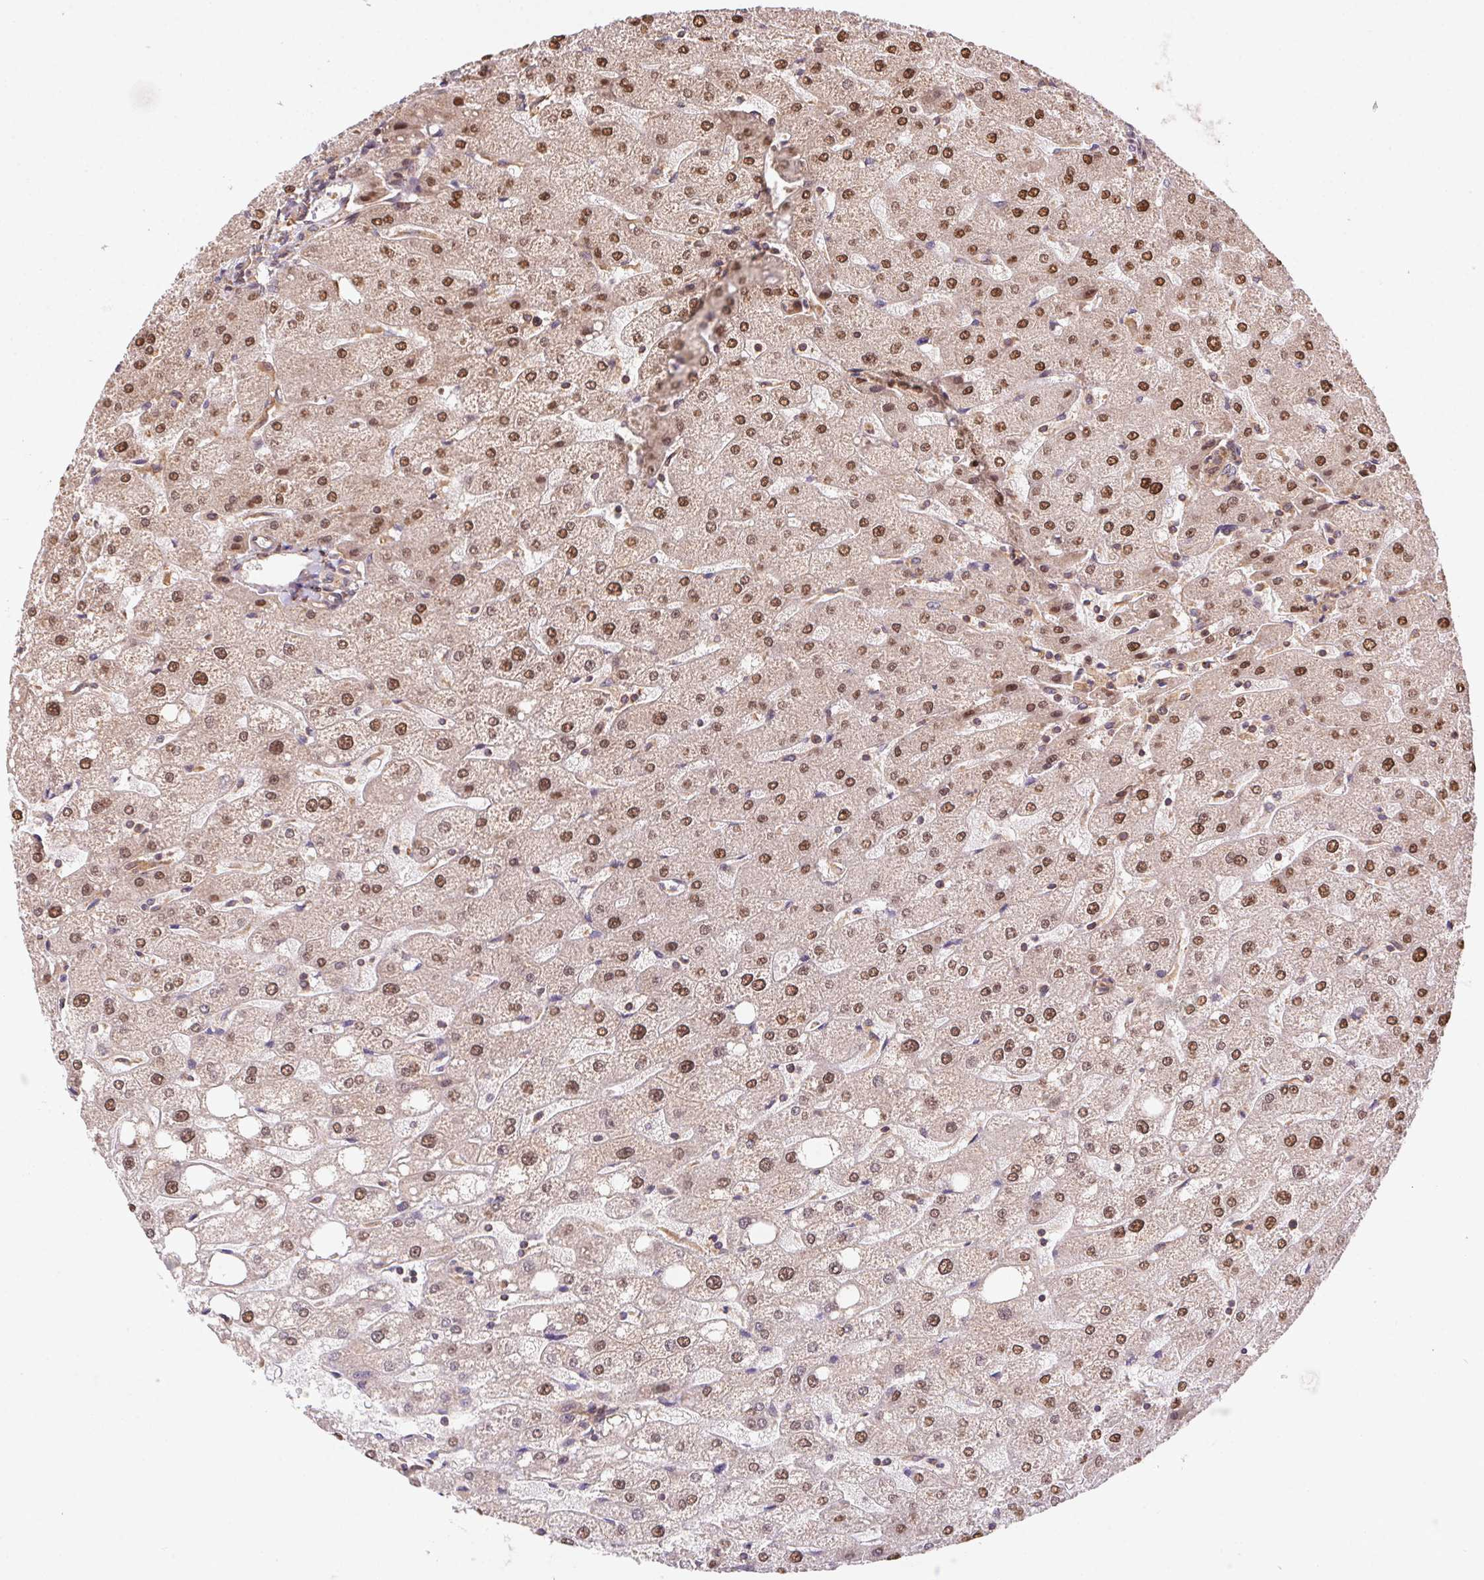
{"staining": {"intensity": "weak", "quantity": "<25%", "location": "cytoplasmic/membranous"}, "tissue": "liver", "cell_type": "Cholangiocytes", "image_type": "normal", "snomed": [{"axis": "morphology", "description": "Normal tissue, NOS"}, {"axis": "topography", "description": "Liver"}], "caption": "Protein analysis of normal liver exhibits no significant positivity in cholangiocytes. The staining was performed using DAB (3,3'-diaminobenzidine) to visualize the protein expression in brown, while the nuclei were stained in blue with hematoxylin (Magnification: 20x).", "gene": "MEX3D", "patient": {"sex": "male", "age": 67}}